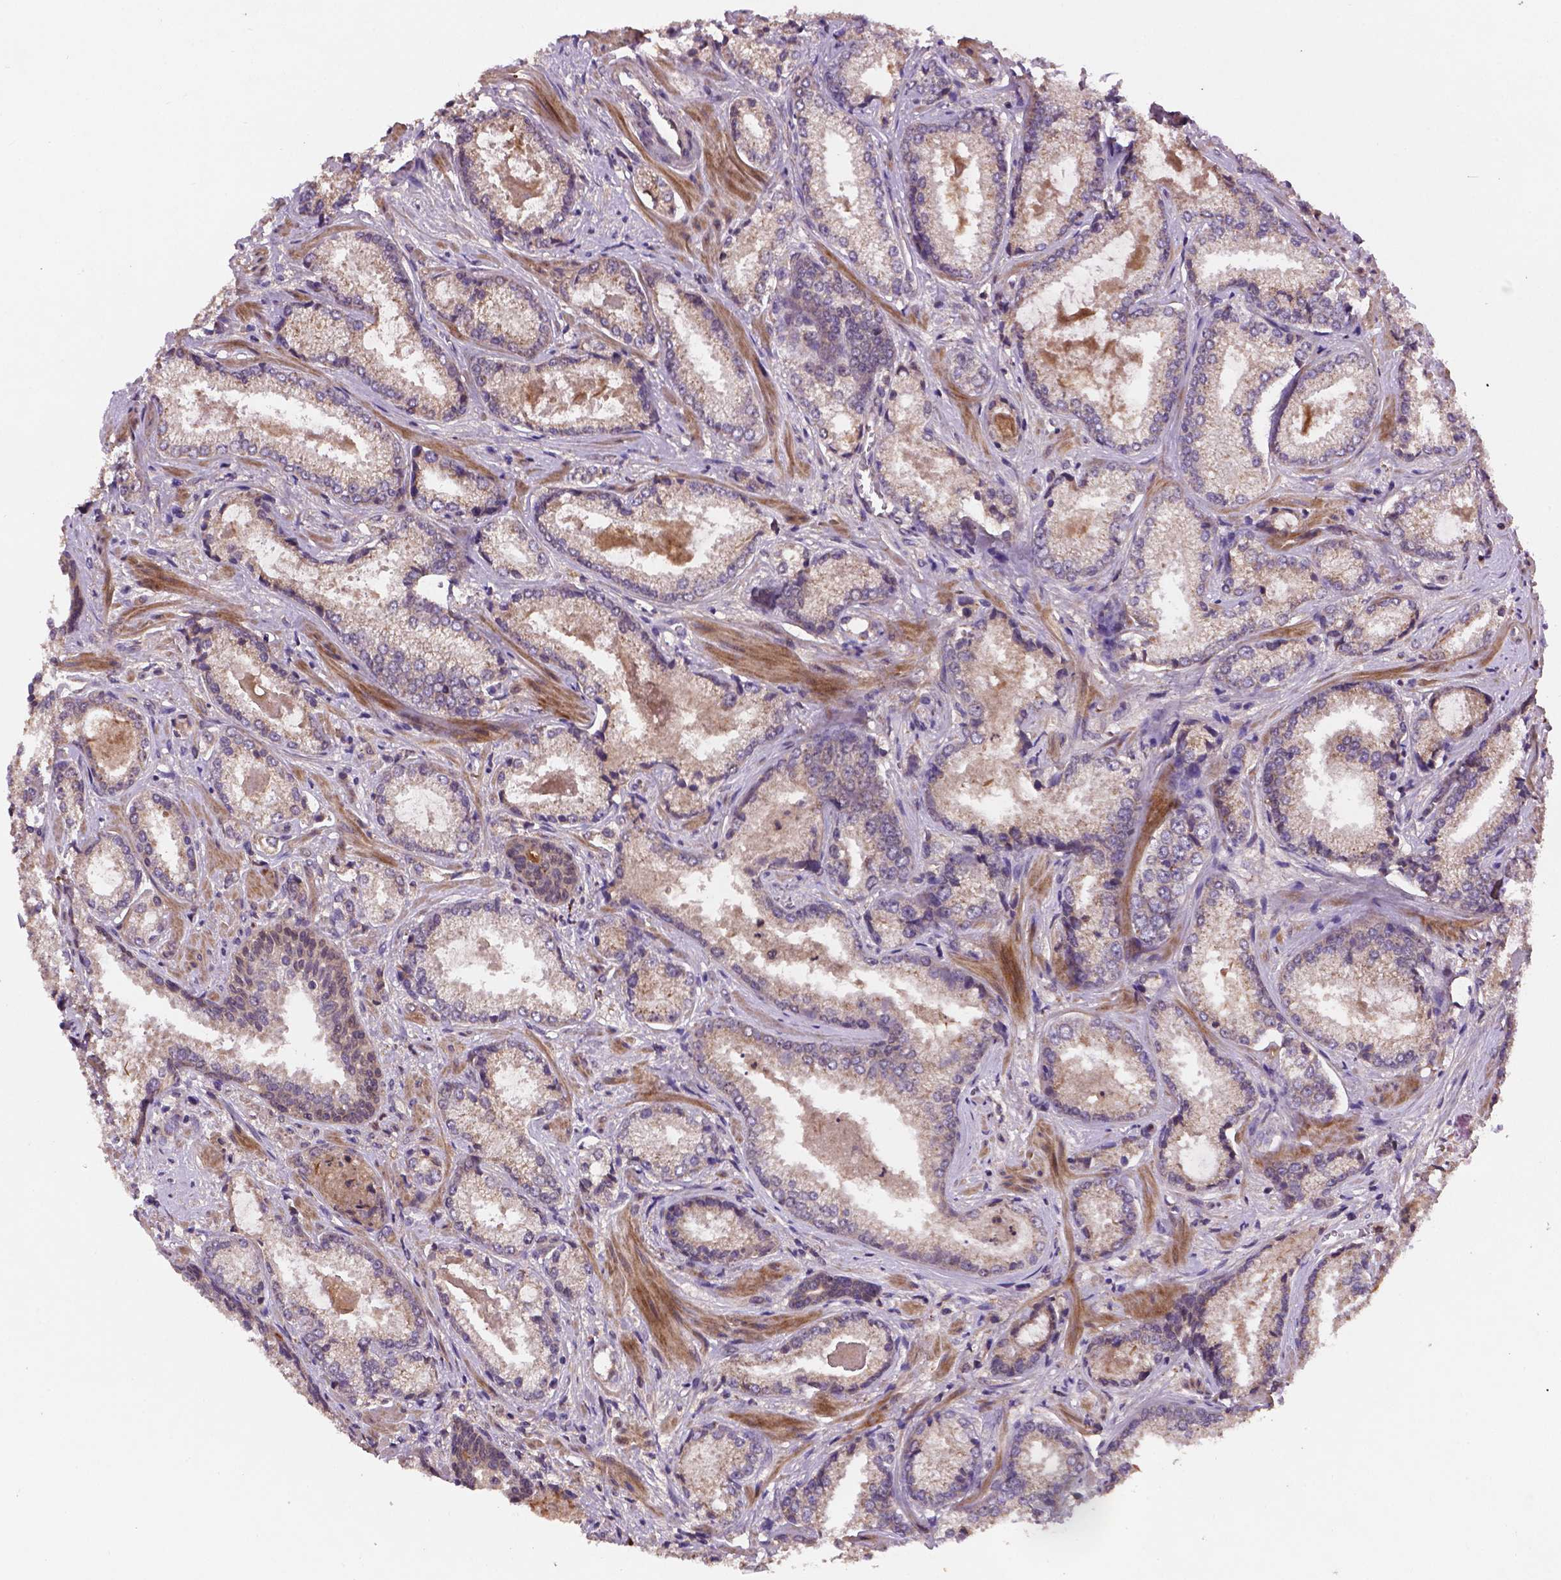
{"staining": {"intensity": "weak", "quantity": "25%-75%", "location": "cytoplasmic/membranous"}, "tissue": "prostate cancer", "cell_type": "Tumor cells", "image_type": "cancer", "snomed": [{"axis": "morphology", "description": "Adenocarcinoma, Low grade"}, {"axis": "topography", "description": "Prostate"}], "caption": "This histopathology image displays prostate cancer (low-grade adenocarcinoma) stained with immunohistochemistry (IHC) to label a protein in brown. The cytoplasmic/membranous of tumor cells show weak positivity for the protein. Nuclei are counter-stained blue.", "gene": "NIPAL2", "patient": {"sex": "male", "age": 56}}